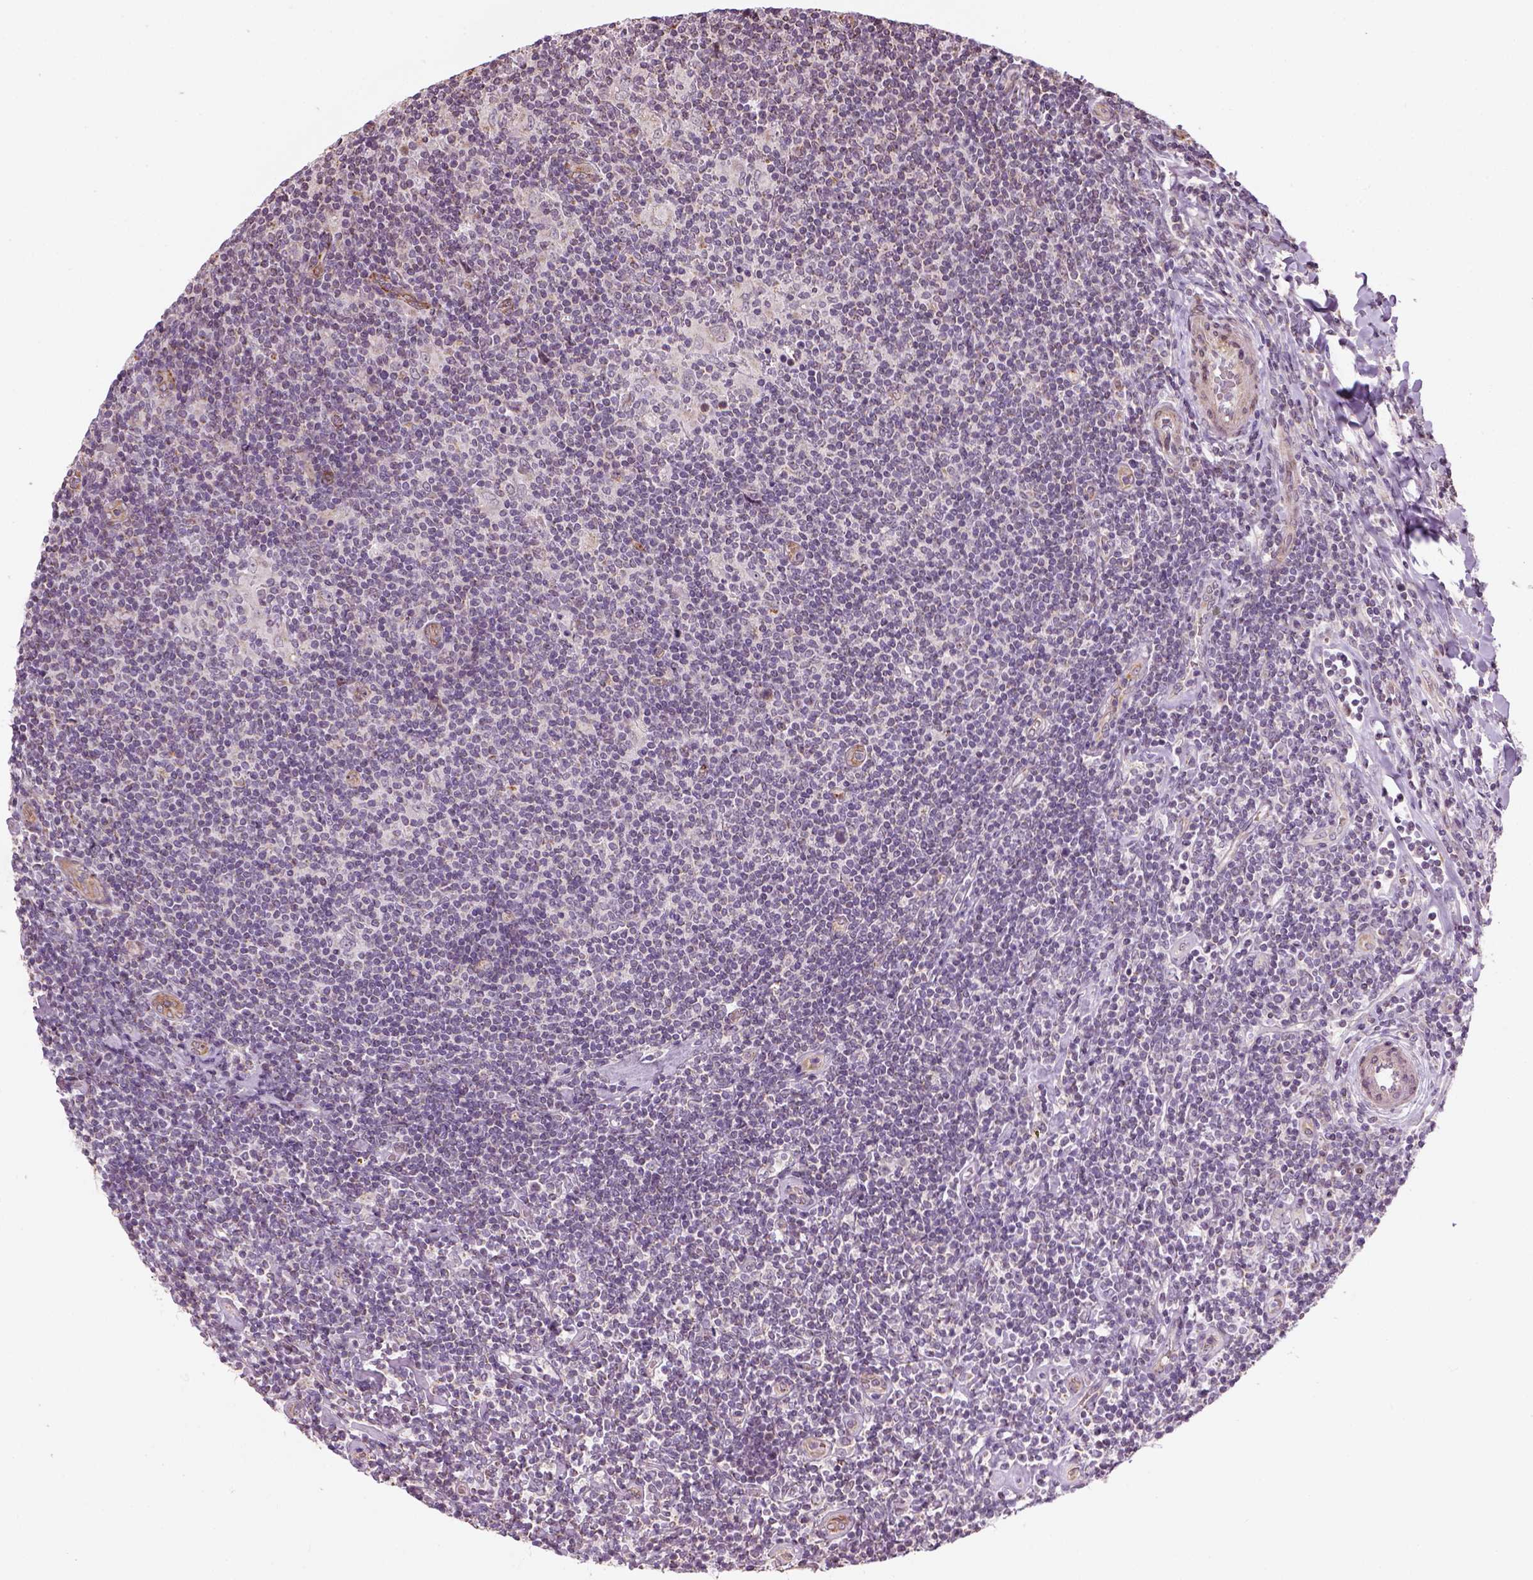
{"staining": {"intensity": "negative", "quantity": "none", "location": "none"}, "tissue": "lymphoma", "cell_type": "Tumor cells", "image_type": "cancer", "snomed": [{"axis": "morphology", "description": "Hodgkin's disease, NOS"}, {"axis": "topography", "description": "Lymph node"}], "caption": "This is an immunohistochemistry image of human lymphoma. There is no staining in tumor cells.", "gene": "XK", "patient": {"sex": "male", "age": 40}}